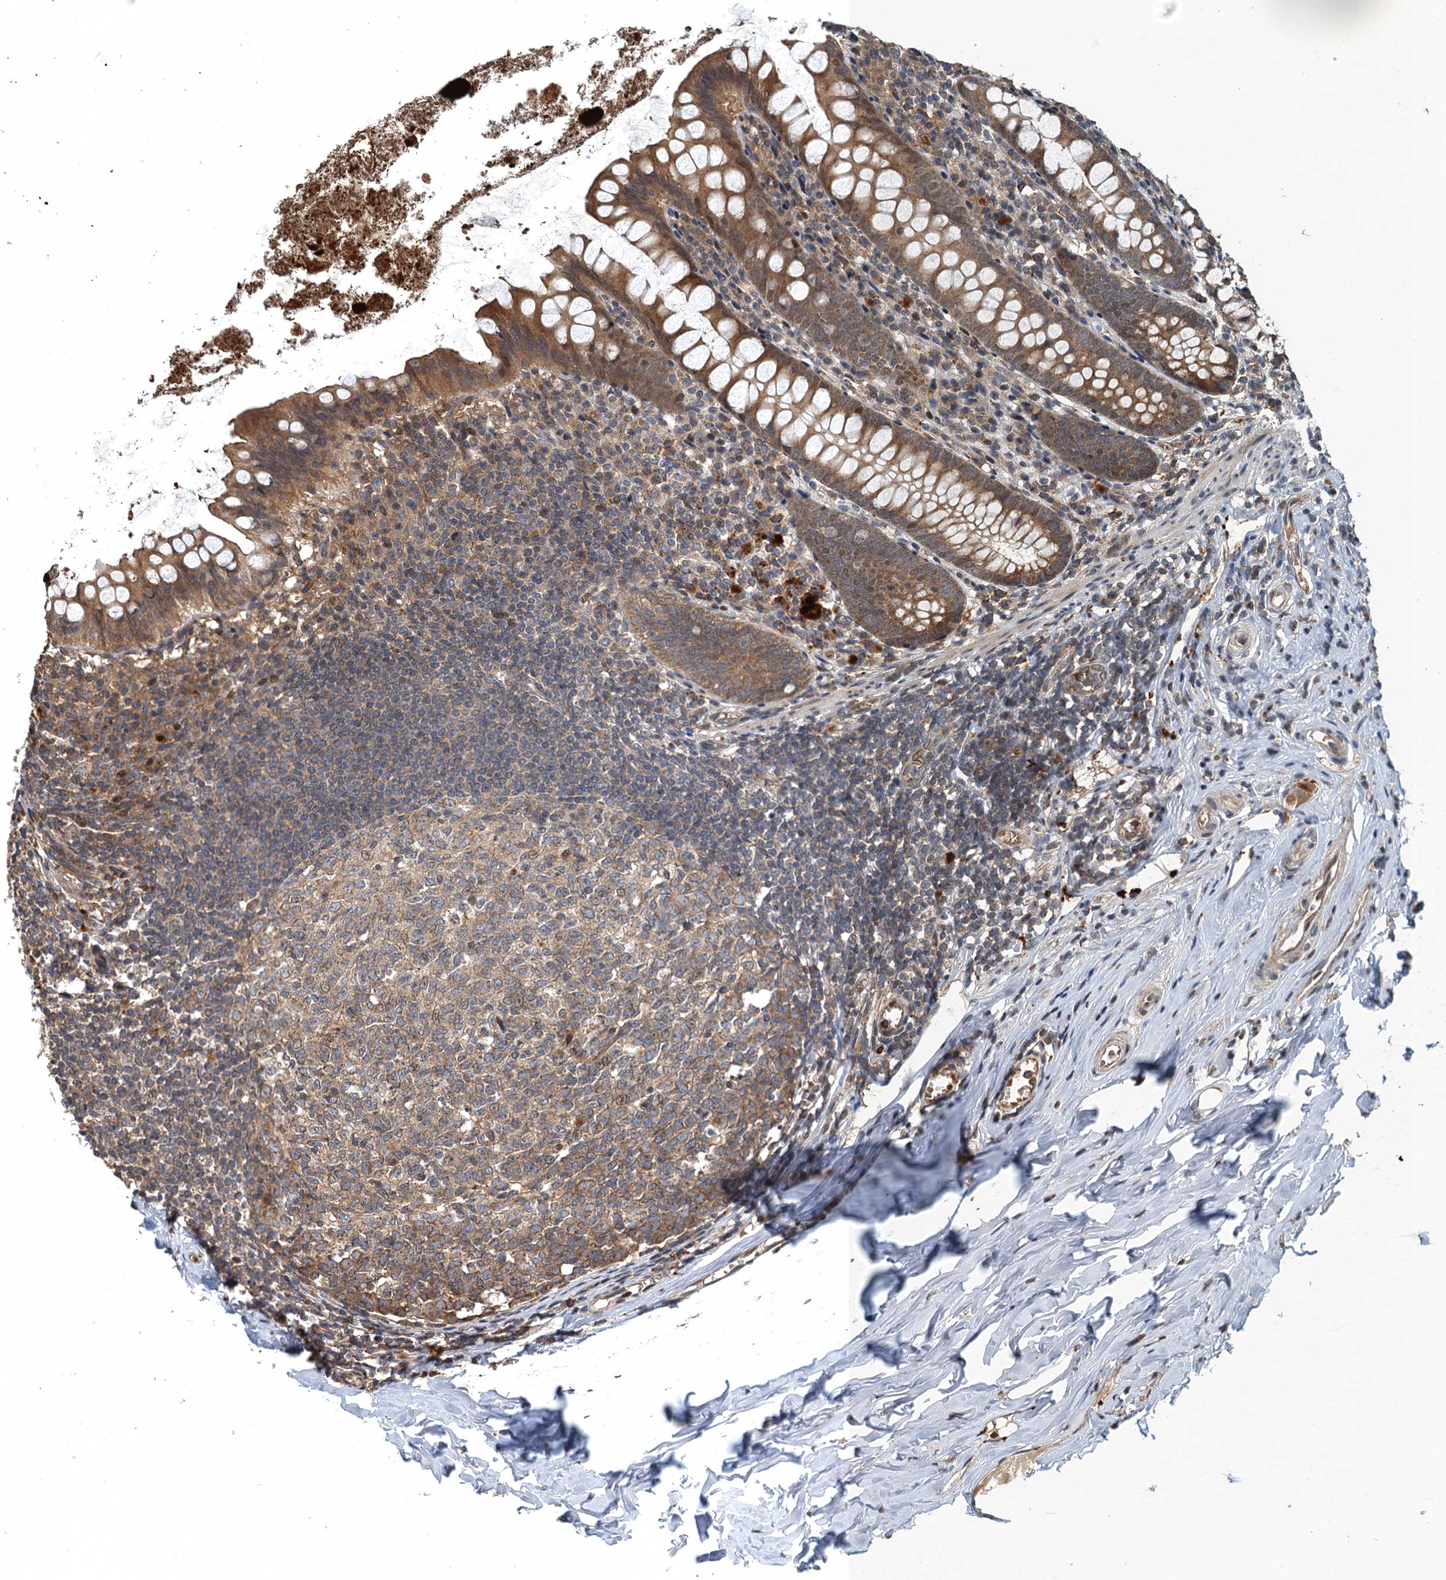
{"staining": {"intensity": "moderate", "quantity": ">75%", "location": "cytoplasmic/membranous"}, "tissue": "appendix", "cell_type": "Glandular cells", "image_type": "normal", "snomed": [{"axis": "morphology", "description": "Normal tissue, NOS"}, {"axis": "topography", "description": "Appendix"}], "caption": "Immunohistochemical staining of unremarkable human appendix reveals >75% levels of moderate cytoplasmic/membranous protein positivity in approximately >75% of glandular cells.", "gene": "SNX32", "patient": {"sex": "female", "age": 51}}